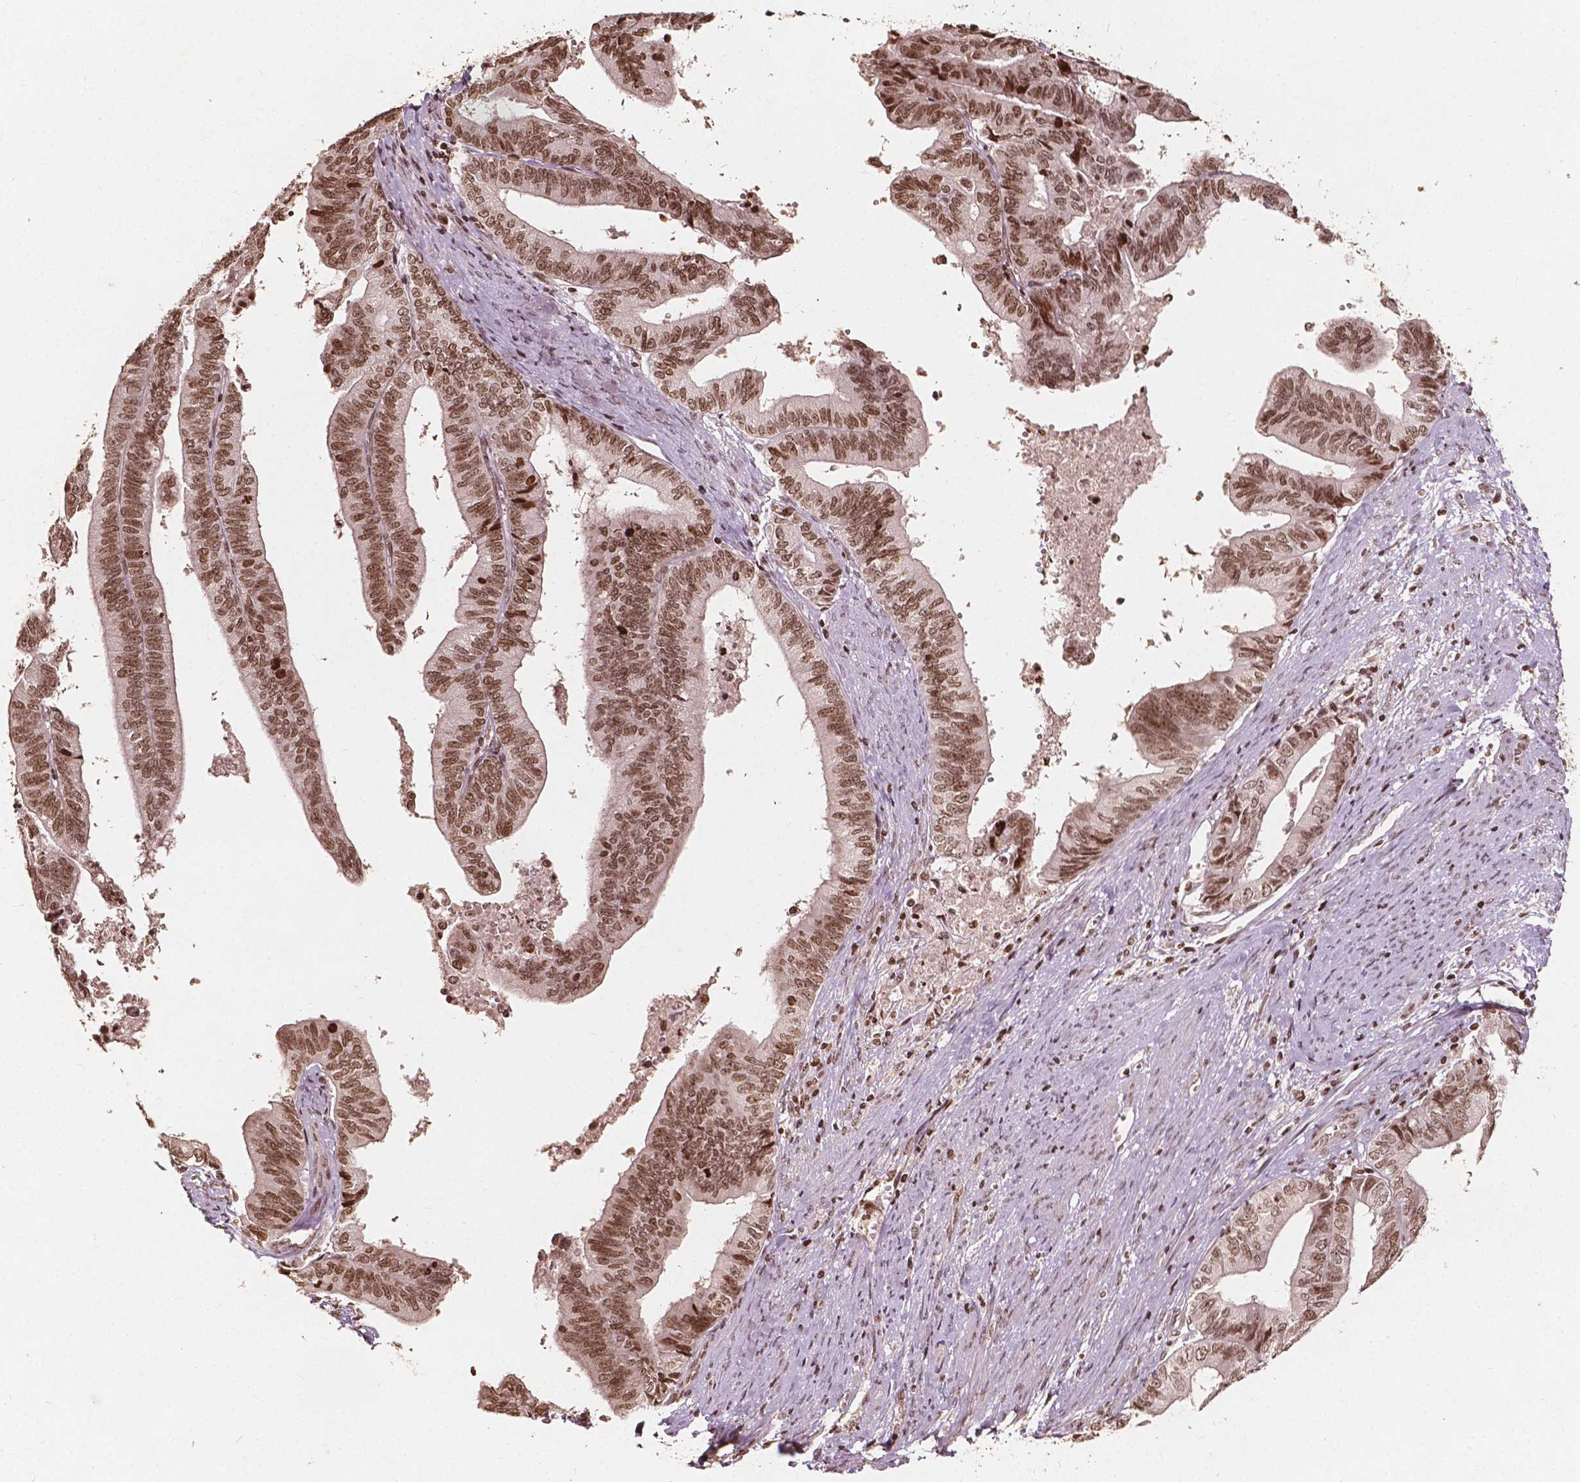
{"staining": {"intensity": "moderate", "quantity": ">75%", "location": "nuclear"}, "tissue": "endometrial cancer", "cell_type": "Tumor cells", "image_type": "cancer", "snomed": [{"axis": "morphology", "description": "Adenocarcinoma, NOS"}, {"axis": "topography", "description": "Endometrium"}], "caption": "A medium amount of moderate nuclear staining is present in about >75% of tumor cells in endometrial adenocarcinoma tissue. The staining is performed using DAB (3,3'-diaminobenzidine) brown chromogen to label protein expression. The nuclei are counter-stained blue using hematoxylin.", "gene": "H3C14", "patient": {"sex": "female", "age": 65}}